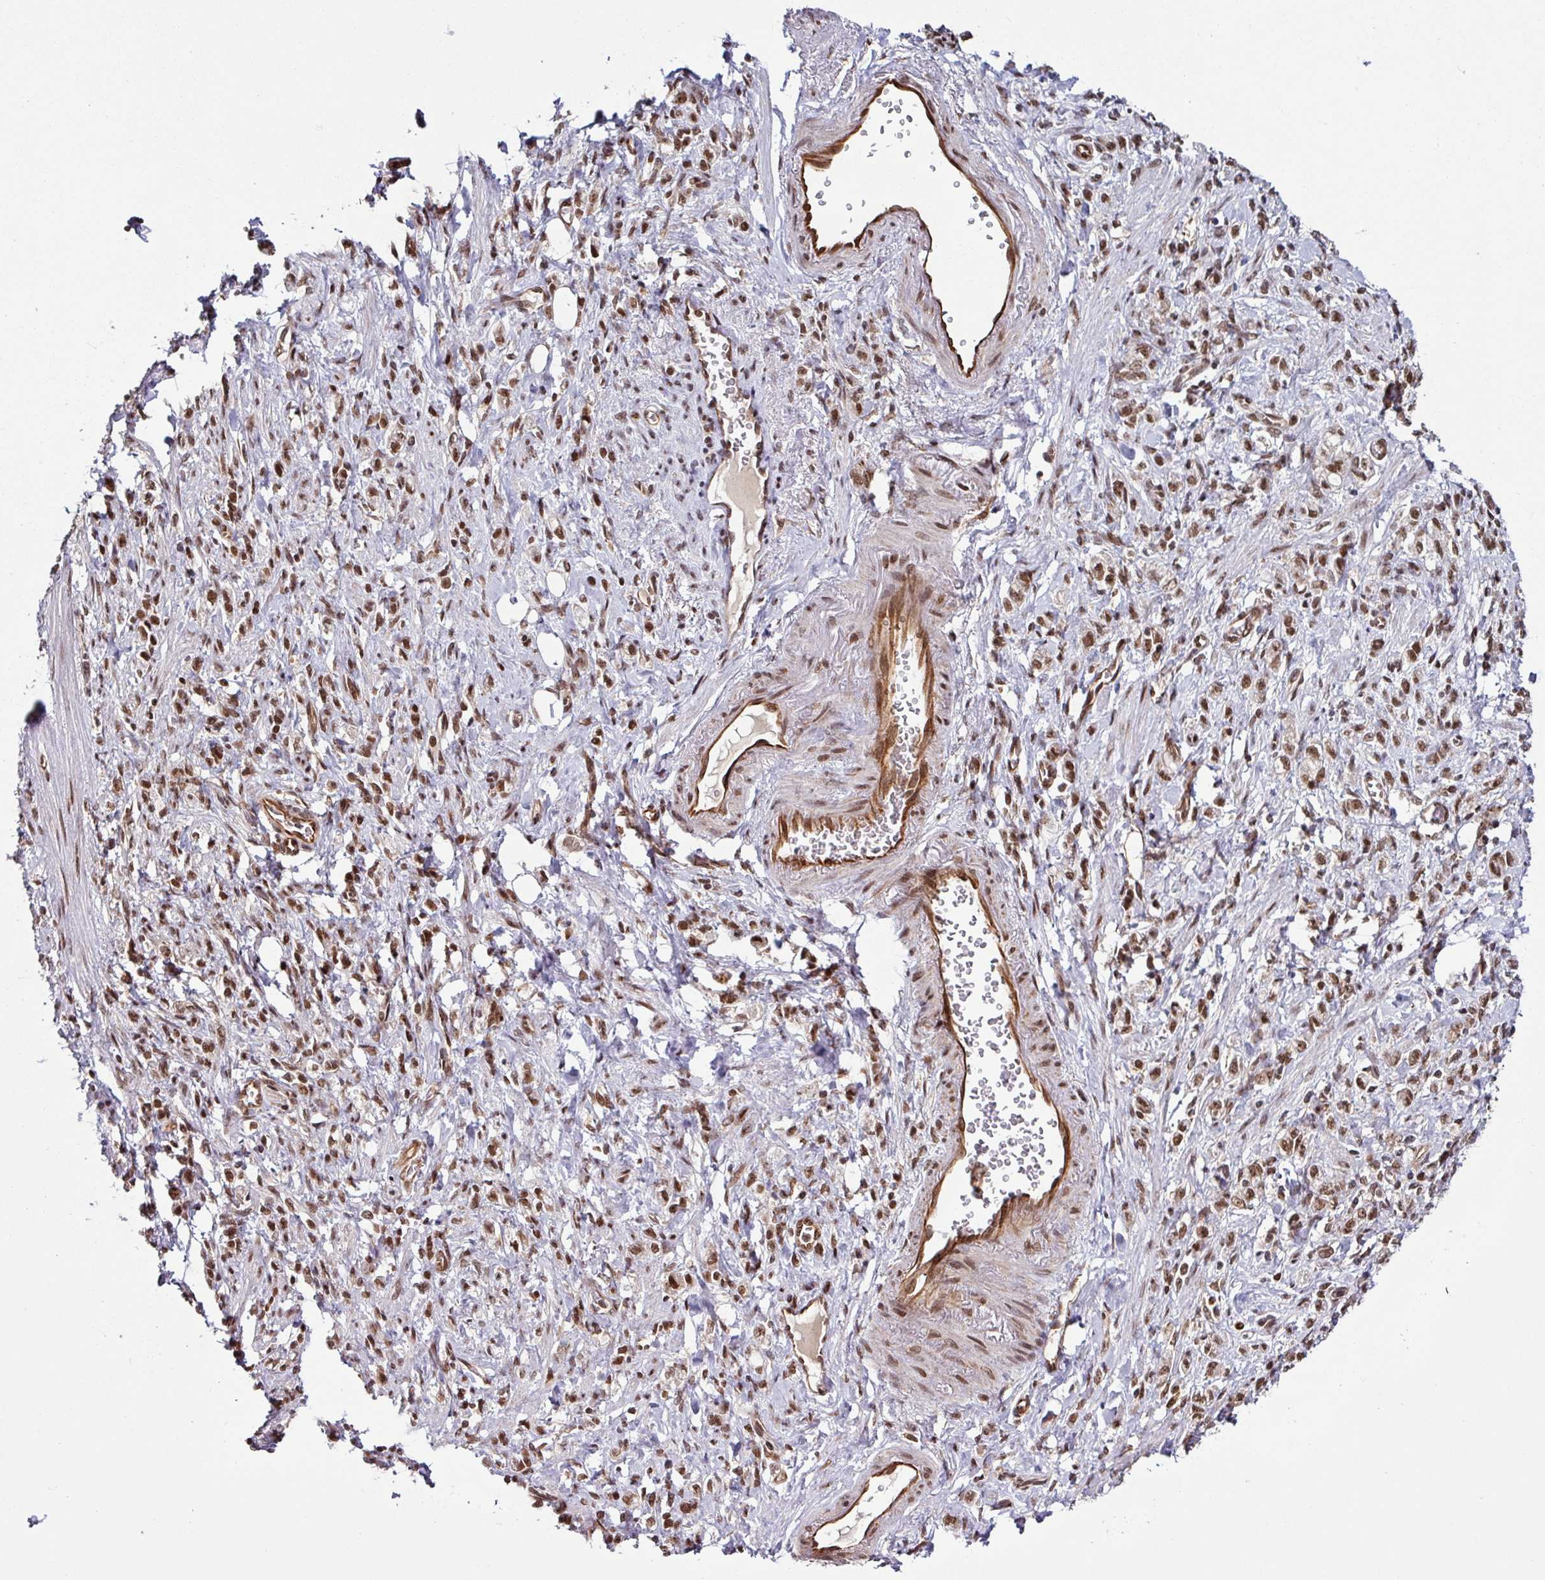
{"staining": {"intensity": "moderate", "quantity": ">75%", "location": "nuclear"}, "tissue": "stomach cancer", "cell_type": "Tumor cells", "image_type": "cancer", "snomed": [{"axis": "morphology", "description": "Adenocarcinoma, NOS"}, {"axis": "topography", "description": "Stomach"}], "caption": "This histopathology image reveals immunohistochemistry (IHC) staining of stomach adenocarcinoma, with medium moderate nuclear staining in approximately >75% of tumor cells.", "gene": "MORF4L2", "patient": {"sex": "male", "age": 77}}